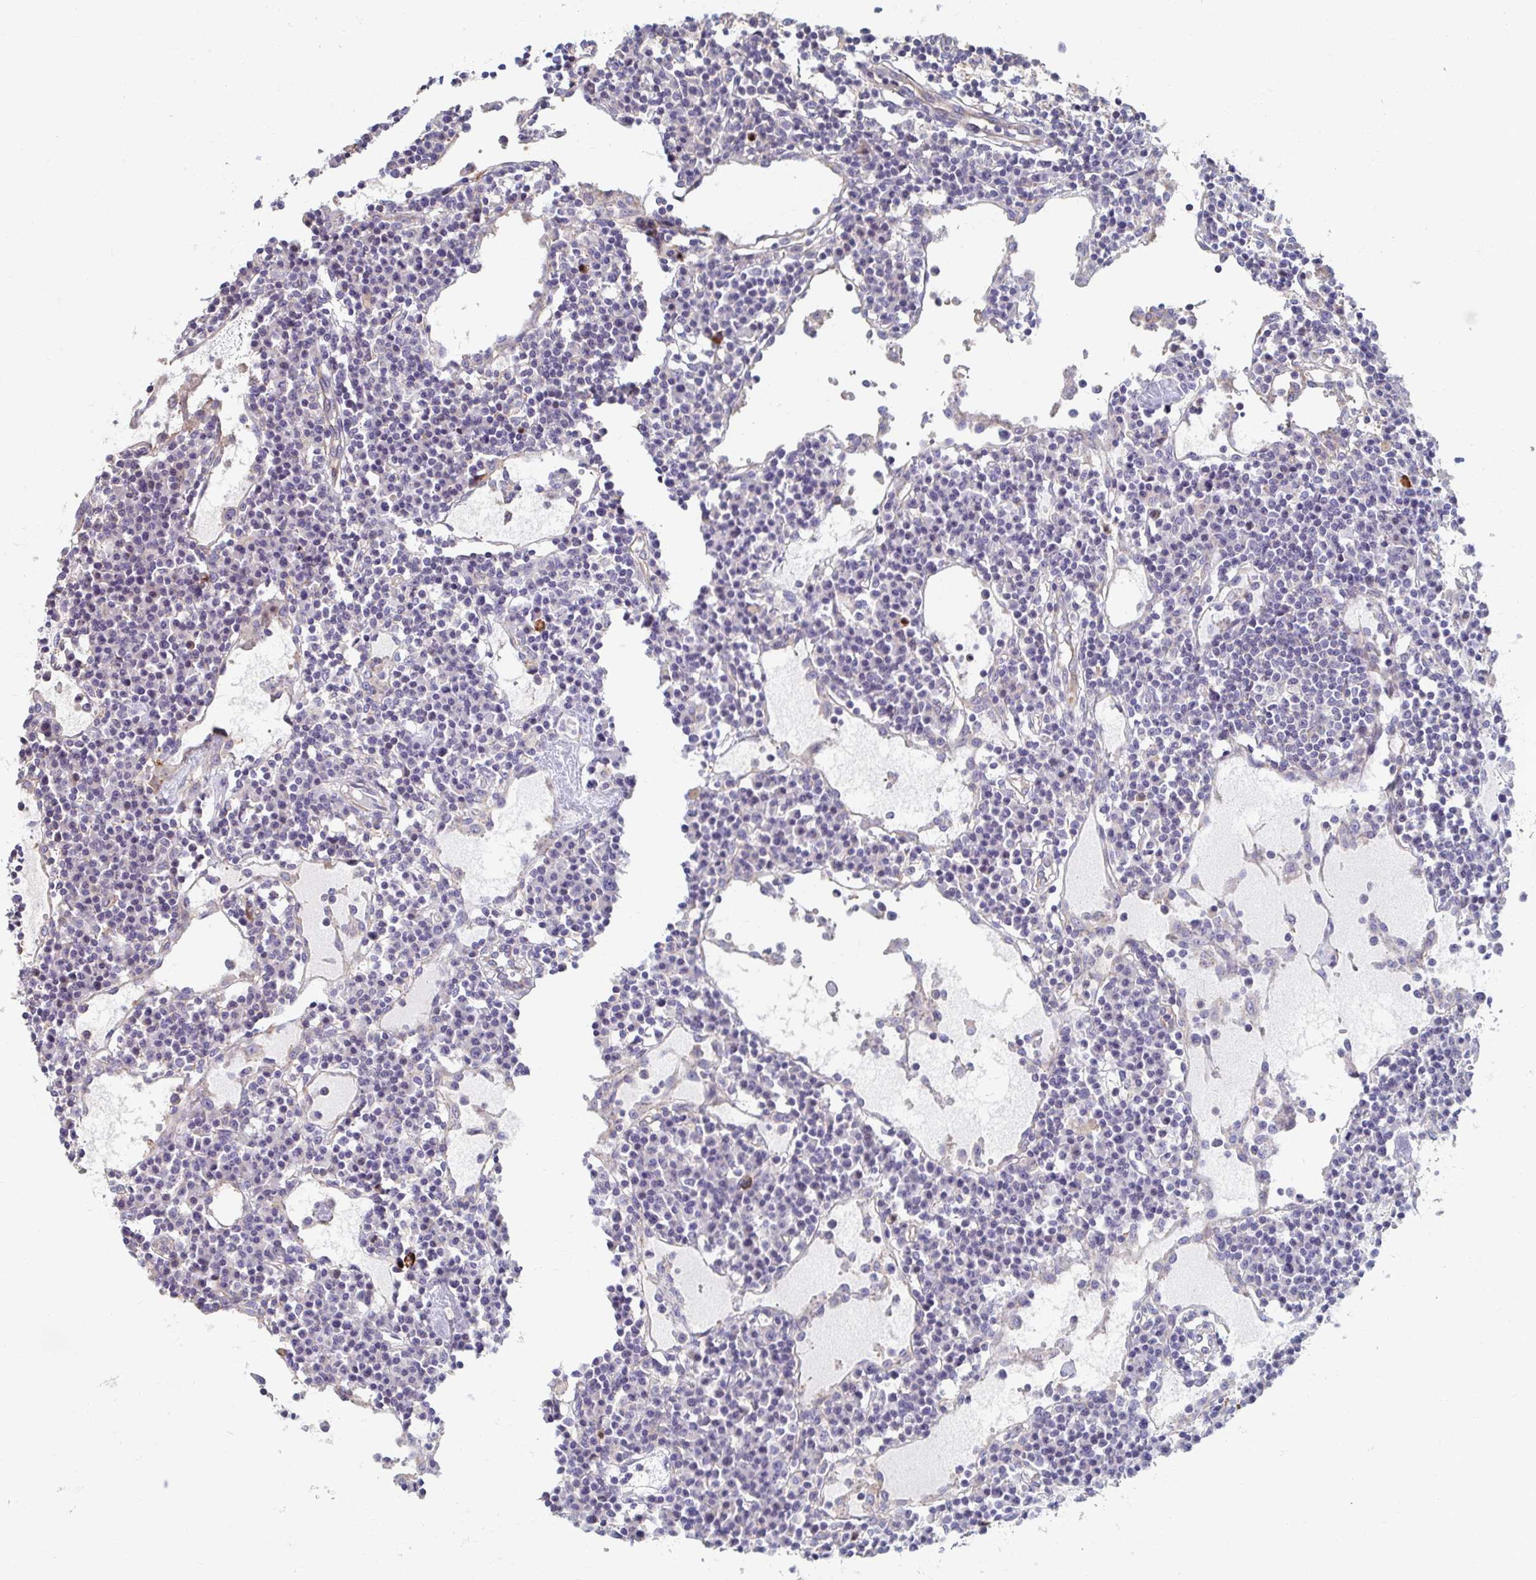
{"staining": {"intensity": "negative", "quantity": "none", "location": "none"}, "tissue": "lymph node", "cell_type": "Germinal center cells", "image_type": "normal", "snomed": [{"axis": "morphology", "description": "Normal tissue, NOS"}, {"axis": "topography", "description": "Lymph node"}], "caption": "Human lymph node stained for a protein using immunohistochemistry (IHC) demonstrates no positivity in germinal center cells.", "gene": "MYLK2", "patient": {"sex": "female", "age": 78}}